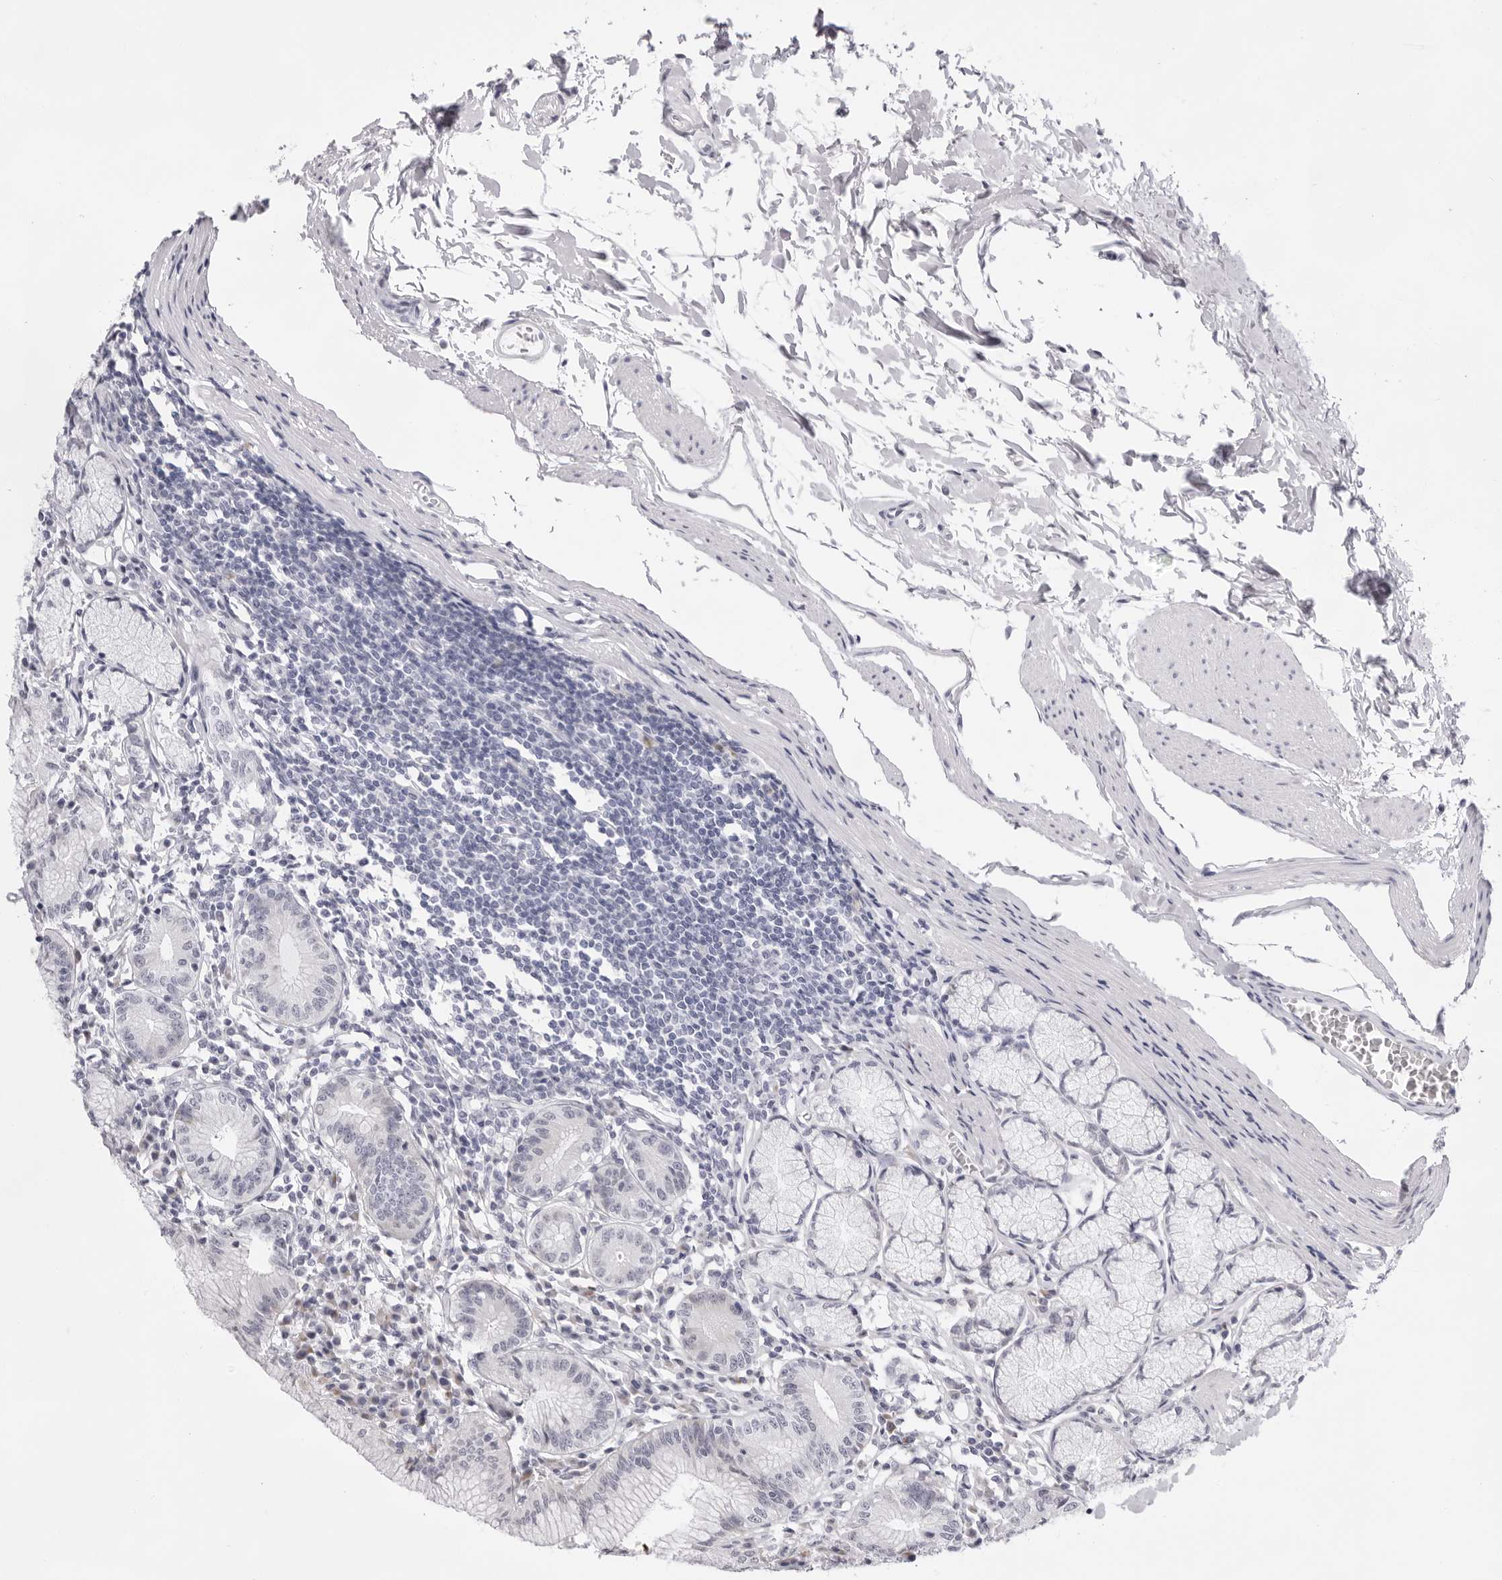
{"staining": {"intensity": "moderate", "quantity": "<25%", "location": "cytoplasmic/membranous"}, "tissue": "stomach", "cell_type": "Glandular cells", "image_type": "normal", "snomed": [{"axis": "morphology", "description": "Normal tissue, NOS"}, {"axis": "topography", "description": "Stomach"}], "caption": "Immunohistochemistry (DAB) staining of normal stomach exhibits moderate cytoplasmic/membranous protein positivity in about <25% of glandular cells.", "gene": "SMIM2", "patient": {"sex": "male", "age": 55}}